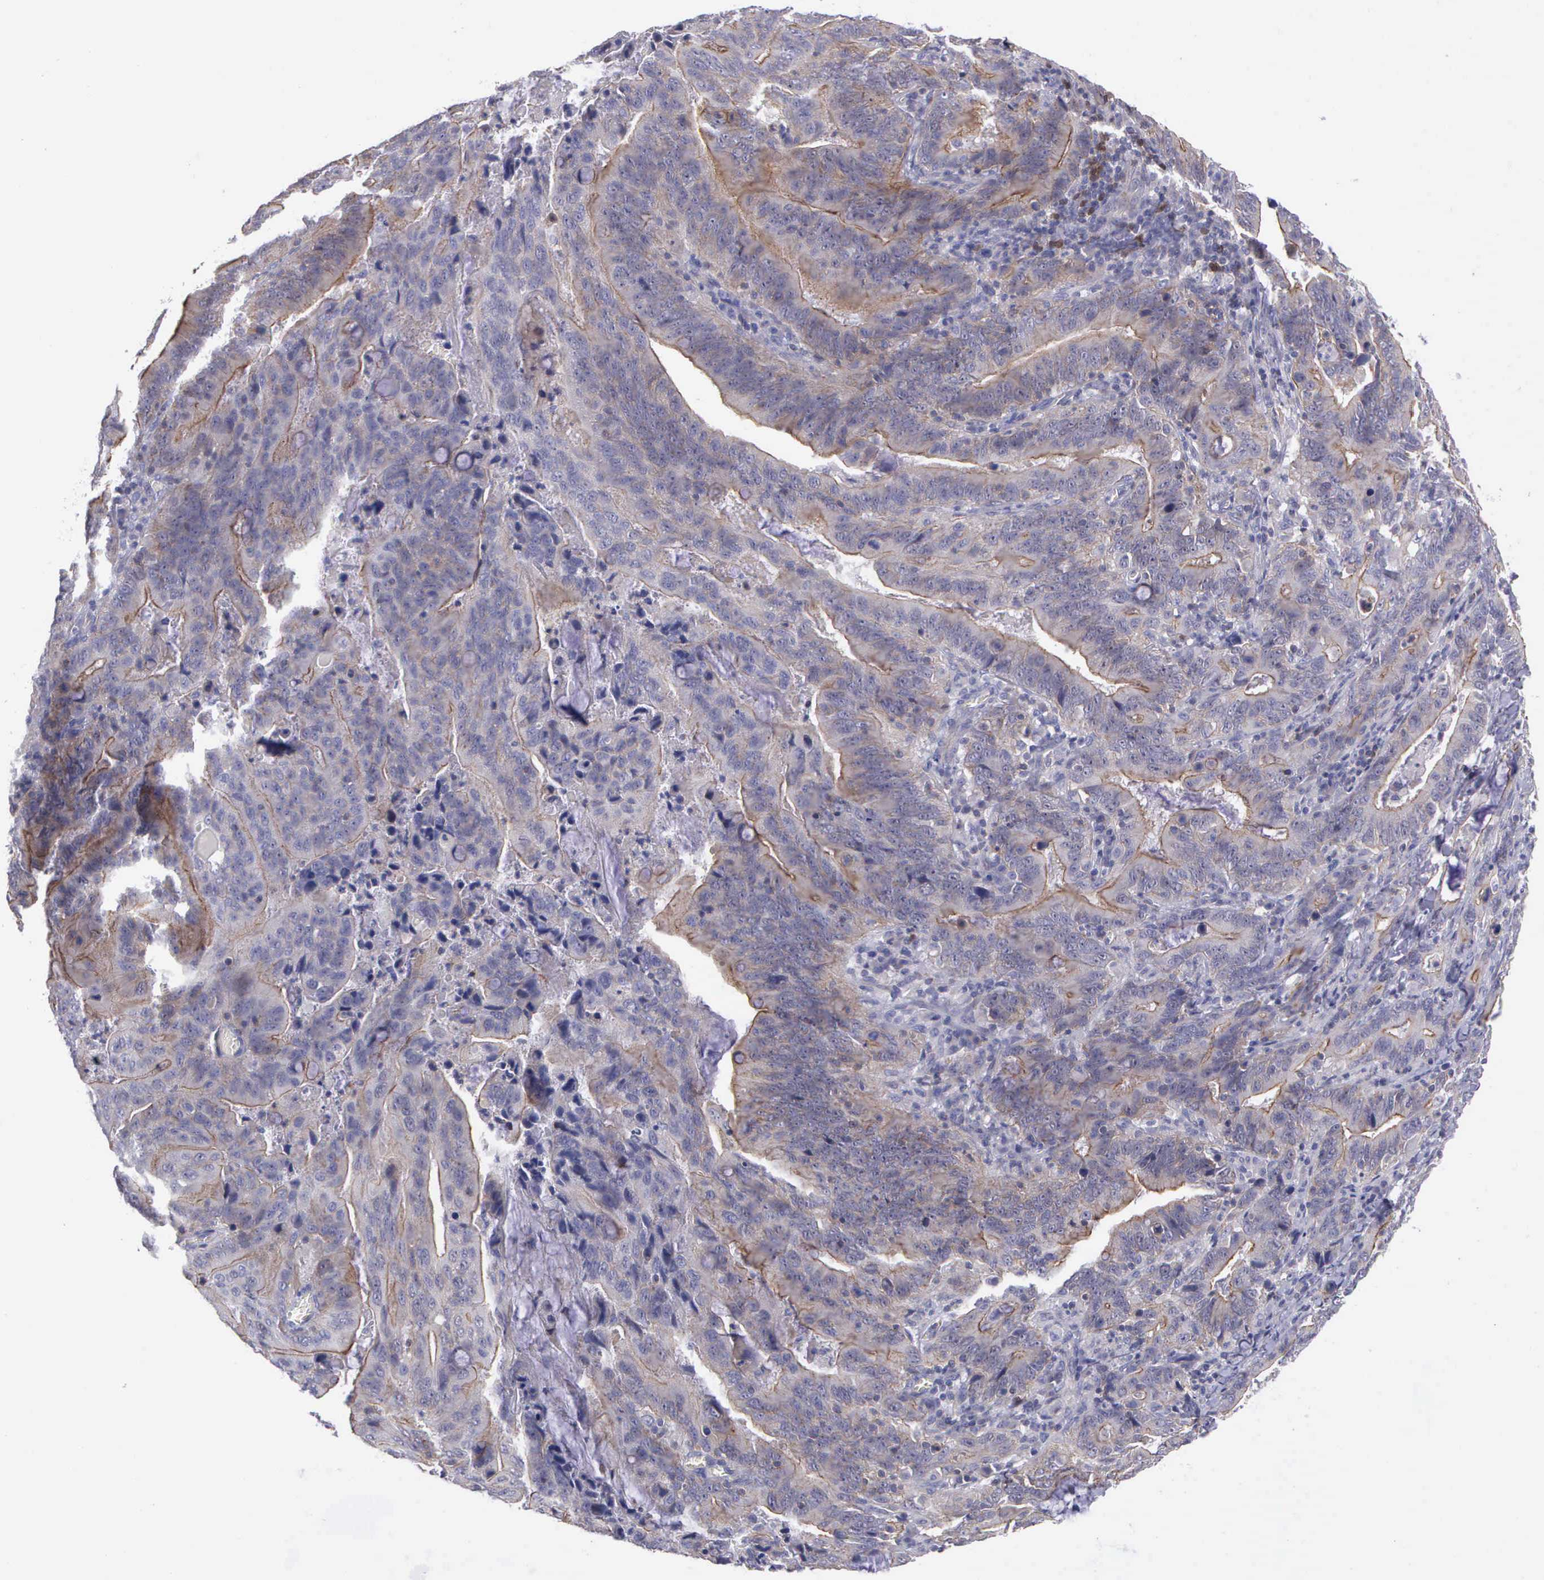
{"staining": {"intensity": "weak", "quantity": "25%-75%", "location": "cytoplasmic/membranous"}, "tissue": "stomach cancer", "cell_type": "Tumor cells", "image_type": "cancer", "snomed": [{"axis": "morphology", "description": "Adenocarcinoma, NOS"}, {"axis": "topography", "description": "Stomach, upper"}], "caption": "Brown immunohistochemical staining in adenocarcinoma (stomach) exhibits weak cytoplasmic/membranous expression in approximately 25%-75% of tumor cells.", "gene": "MICAL3", "patient": {"sex": "male", "age": 63}}